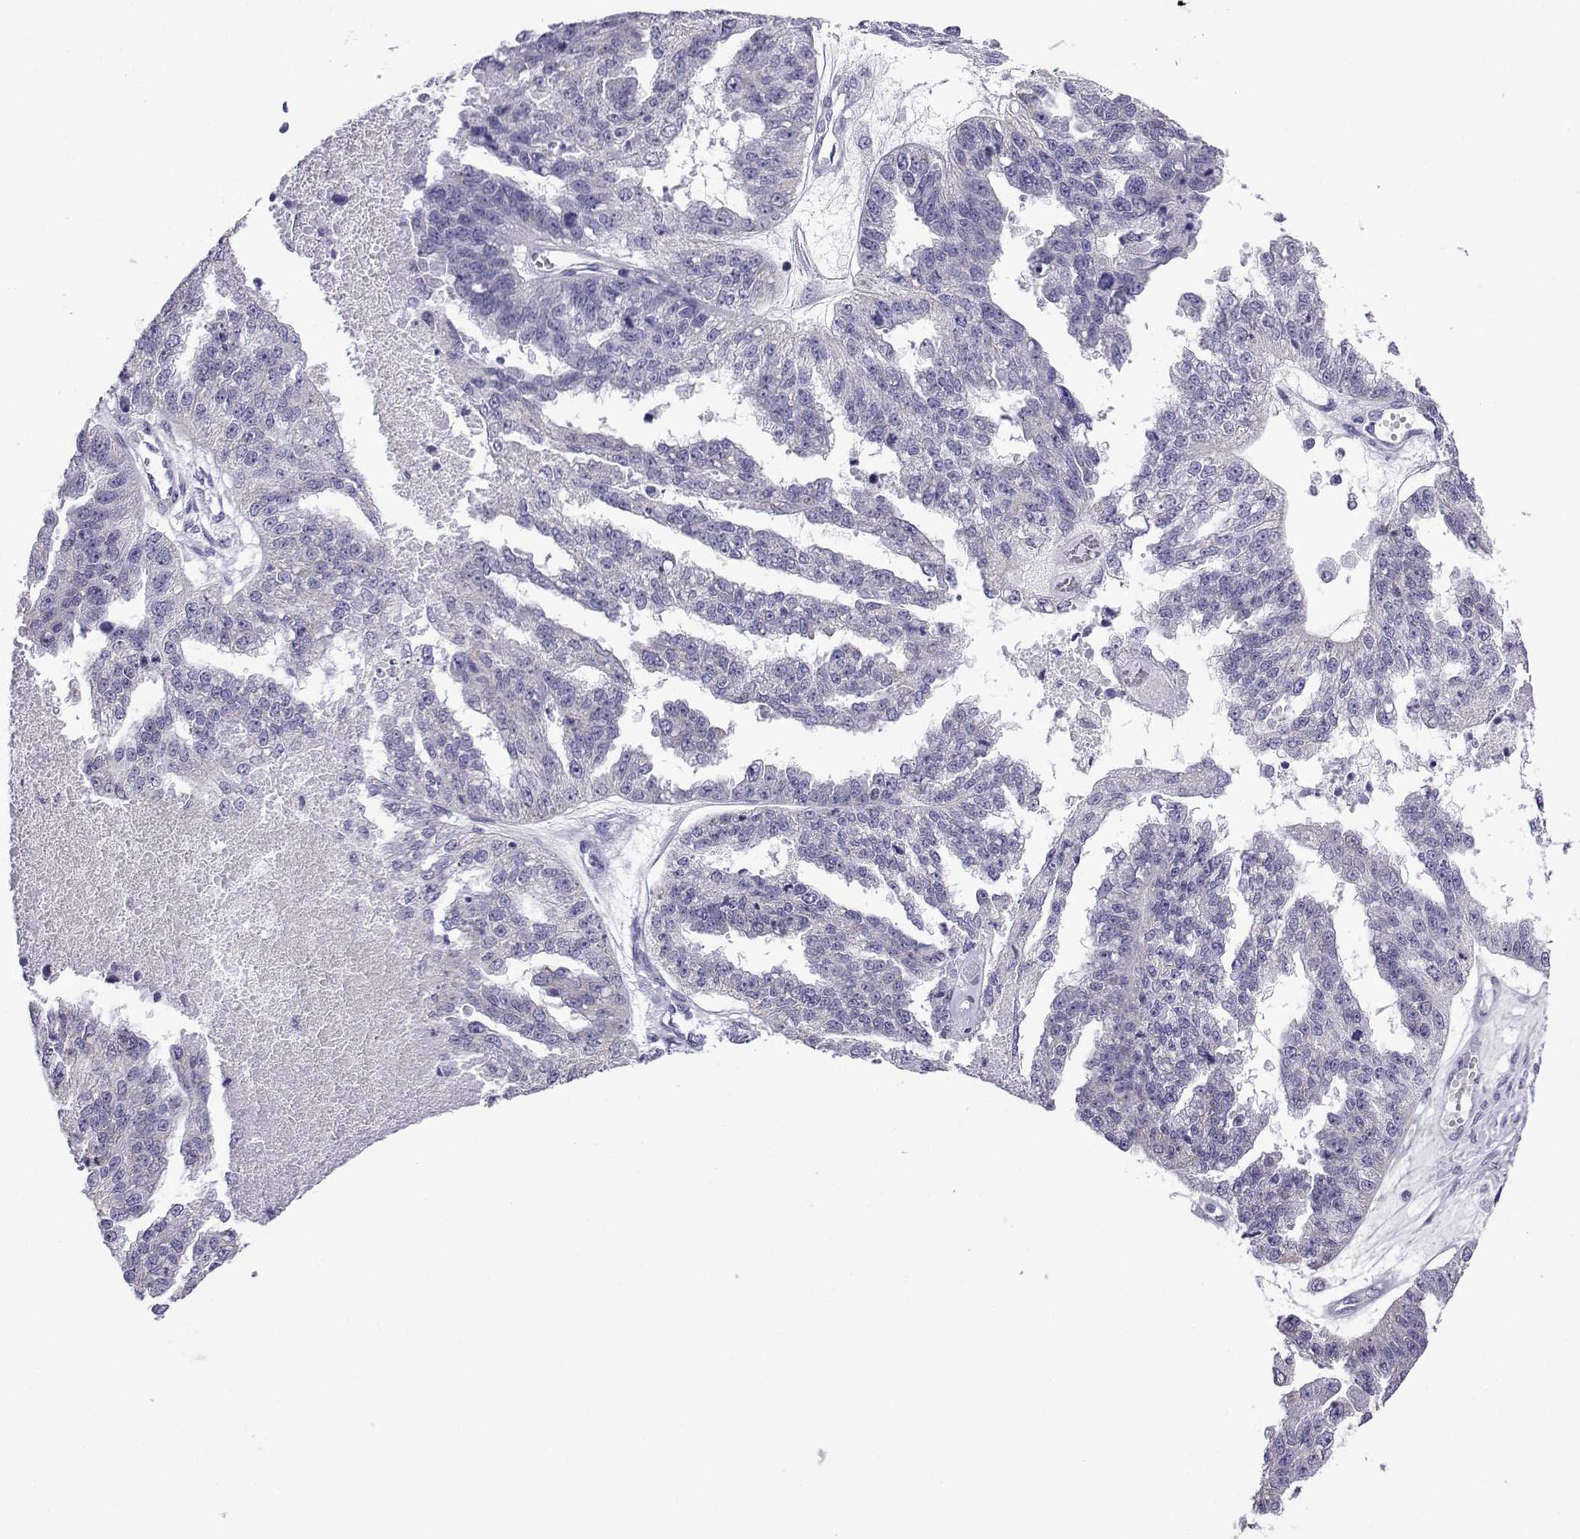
{"staining": {"intensity": "negative", "quantity": "none", "location": "none"}, "tissue": "ovarian cancer", "cell_type": "Tumor cells", "image_type": "cancer", "snomed": [{"axis": "morphology", "description": "Cystadenocarcinoma, serous, NOS"}, {"axis": "topography", "description": "Ovary"}], "caption": "High power microscopy photomicrograph of an immunohistochemistry (IHC) histopathology image of ovarian serous cystadenocarcinoma, revealing no significant positivity in tumor cells.", "gene": "ACRBP", "patient": {"sex": "female", "age": 58}}